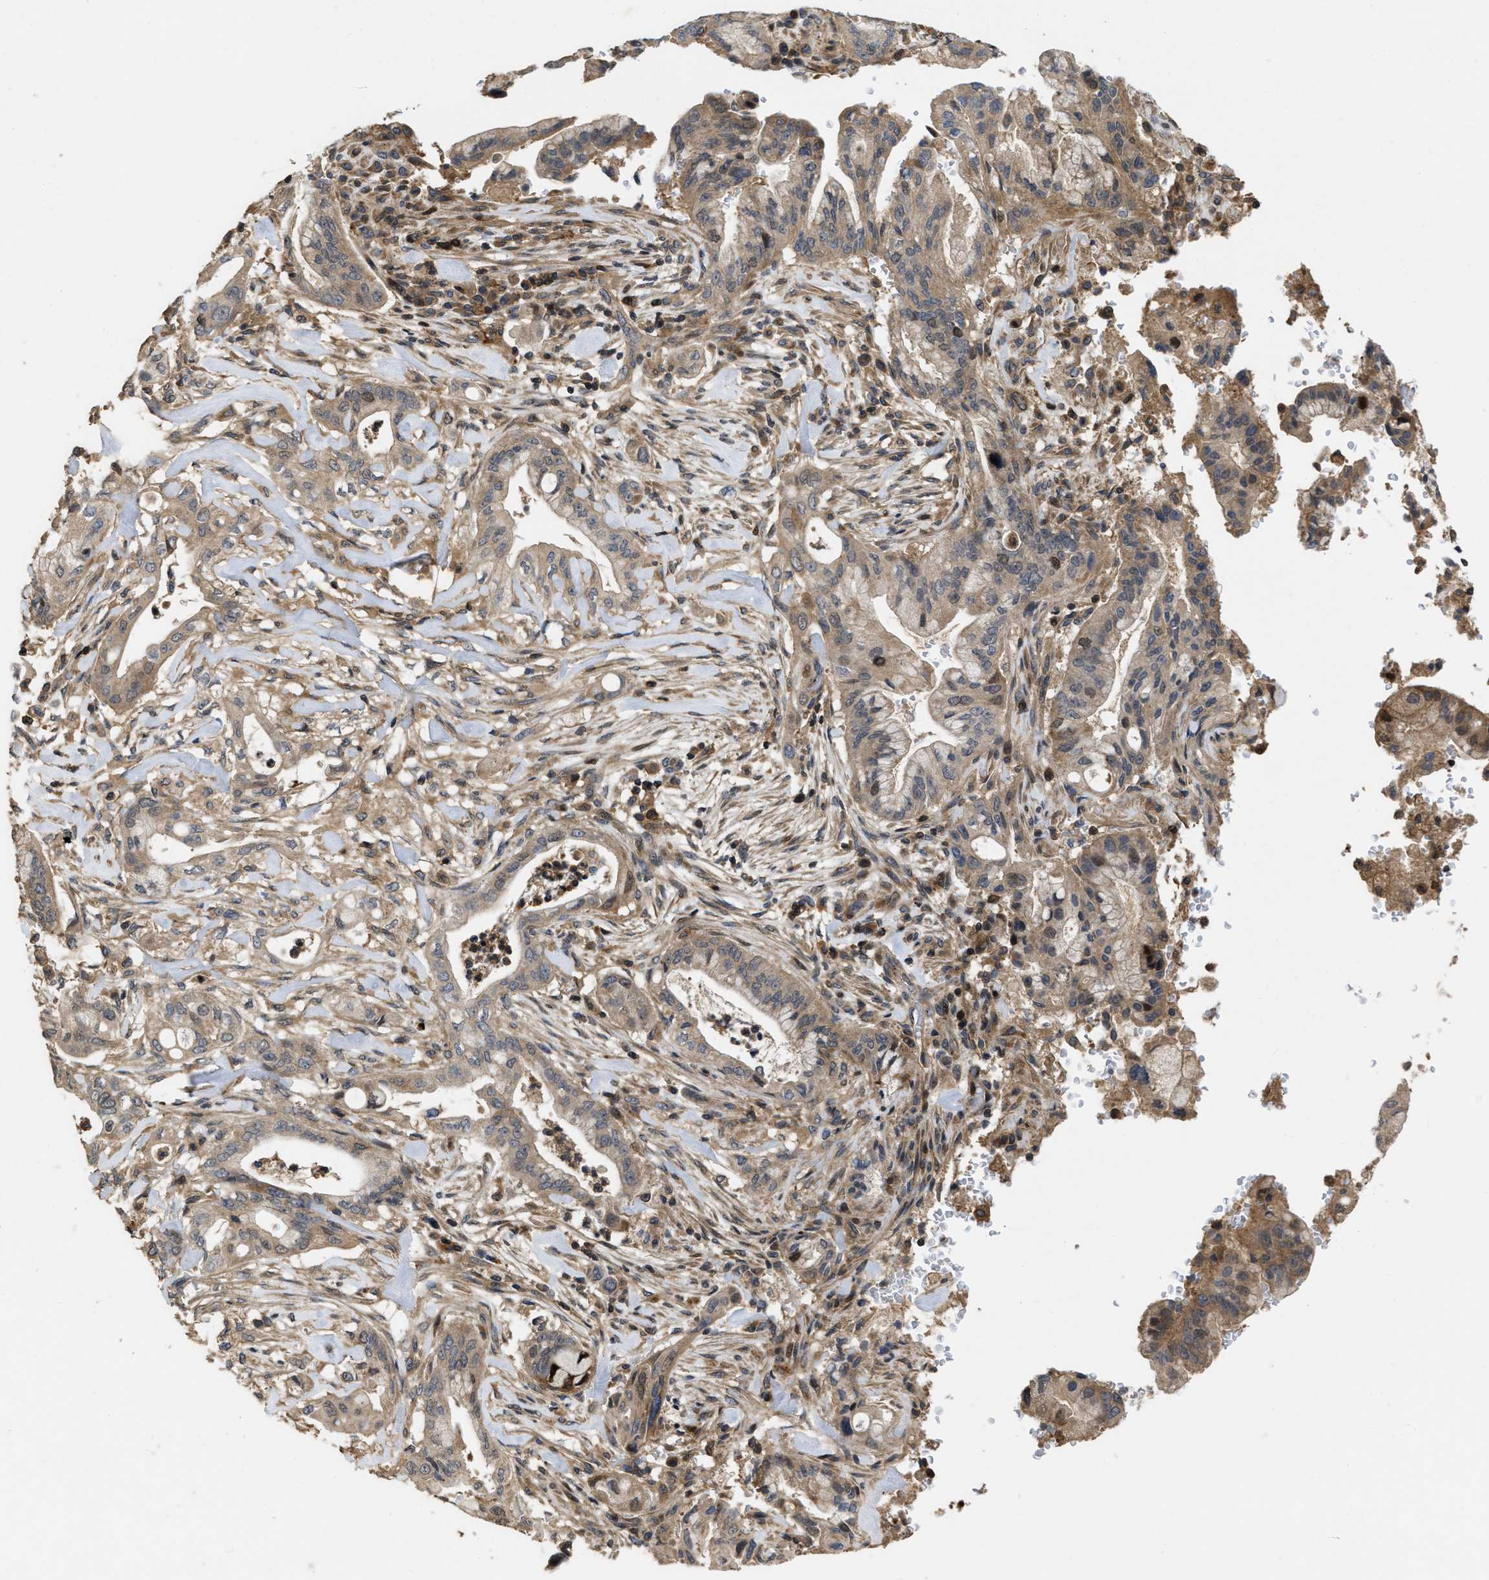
{"staining": {"intensity": "moderate", "quantity": "25%-75%", "location": "cytoplasmic/membranous"}, "tissue": "pancreatic cancer", "cell_type": "Tumor cells", "image_type": "cancer", "snomed": [{"axis": "morphology", "description": "Adenocarcinoma, NOS"}, {"axis": "topography", "description": "Pancreas"}], "caption": "This photomicrograph reveals IHC staining of human adenocarcinoma (pancreatic), with medium moderate cytoplasmic/membranous expression in about 25%-75% of tumor cells.", "gene": "CBR3", "patient": {"sex": "female", "age": 73}}